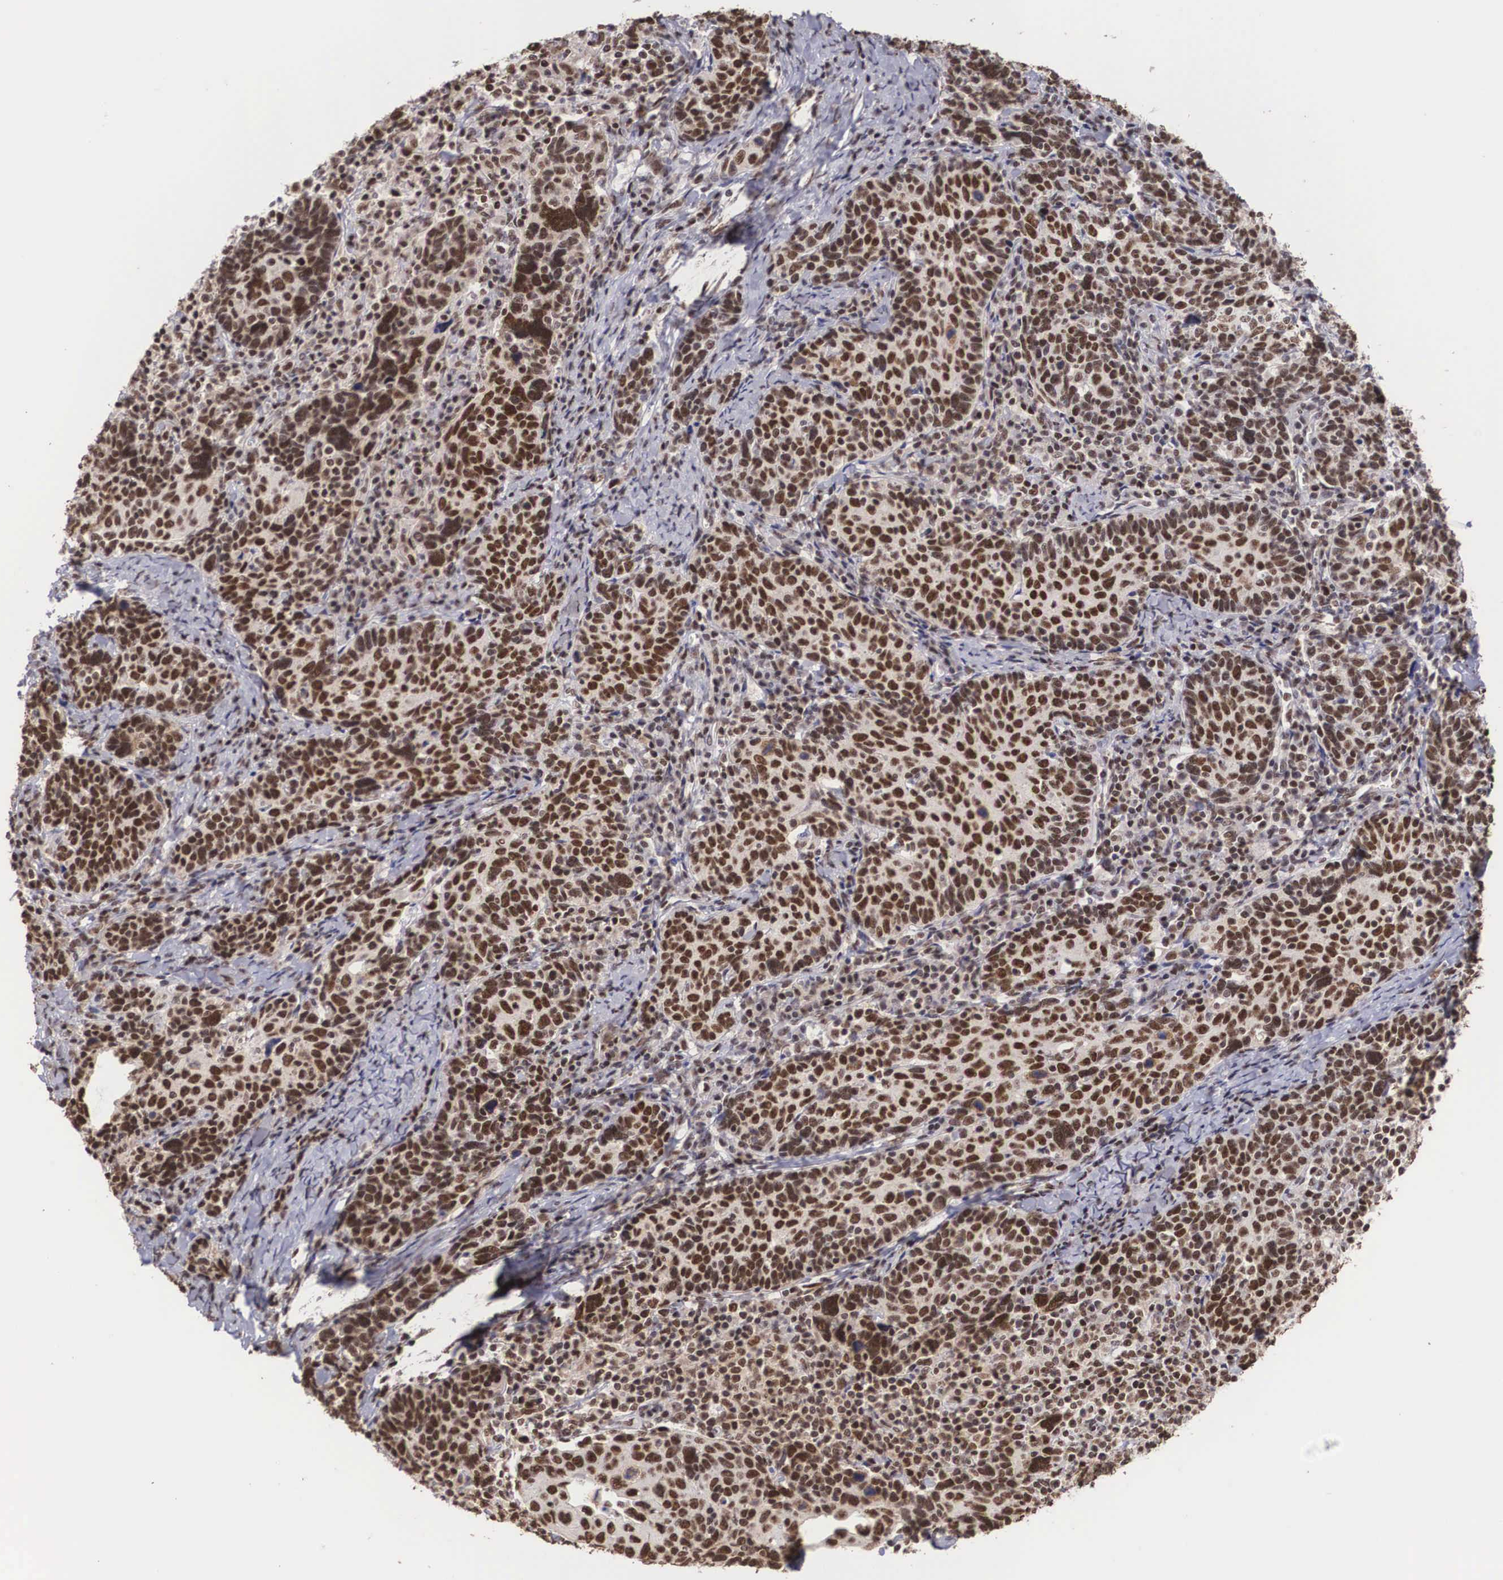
{"staining": {"intensity": "strong", "quantity": ">75%", "location": "nuclear"}, "tissue": "cervical cancer", "cell_type": "Tumor cells", "image_type": "cancer", "snomed": [{"axis": "morphology", "description": "Squamous cell carcinoma, NOS"}, {"axis": "topography", "description": "Cervix"}], "caption": "Protein analysis of squamous cell carcinoma (cervical) tissue demonstrates strong nuclear staining in about >75% of tumor cells. (brown staining indicates protein expression, while blue staining denotes nuclei).", "gene": "HTATSF1", "patient": {"sex": "female", "age": 41}}